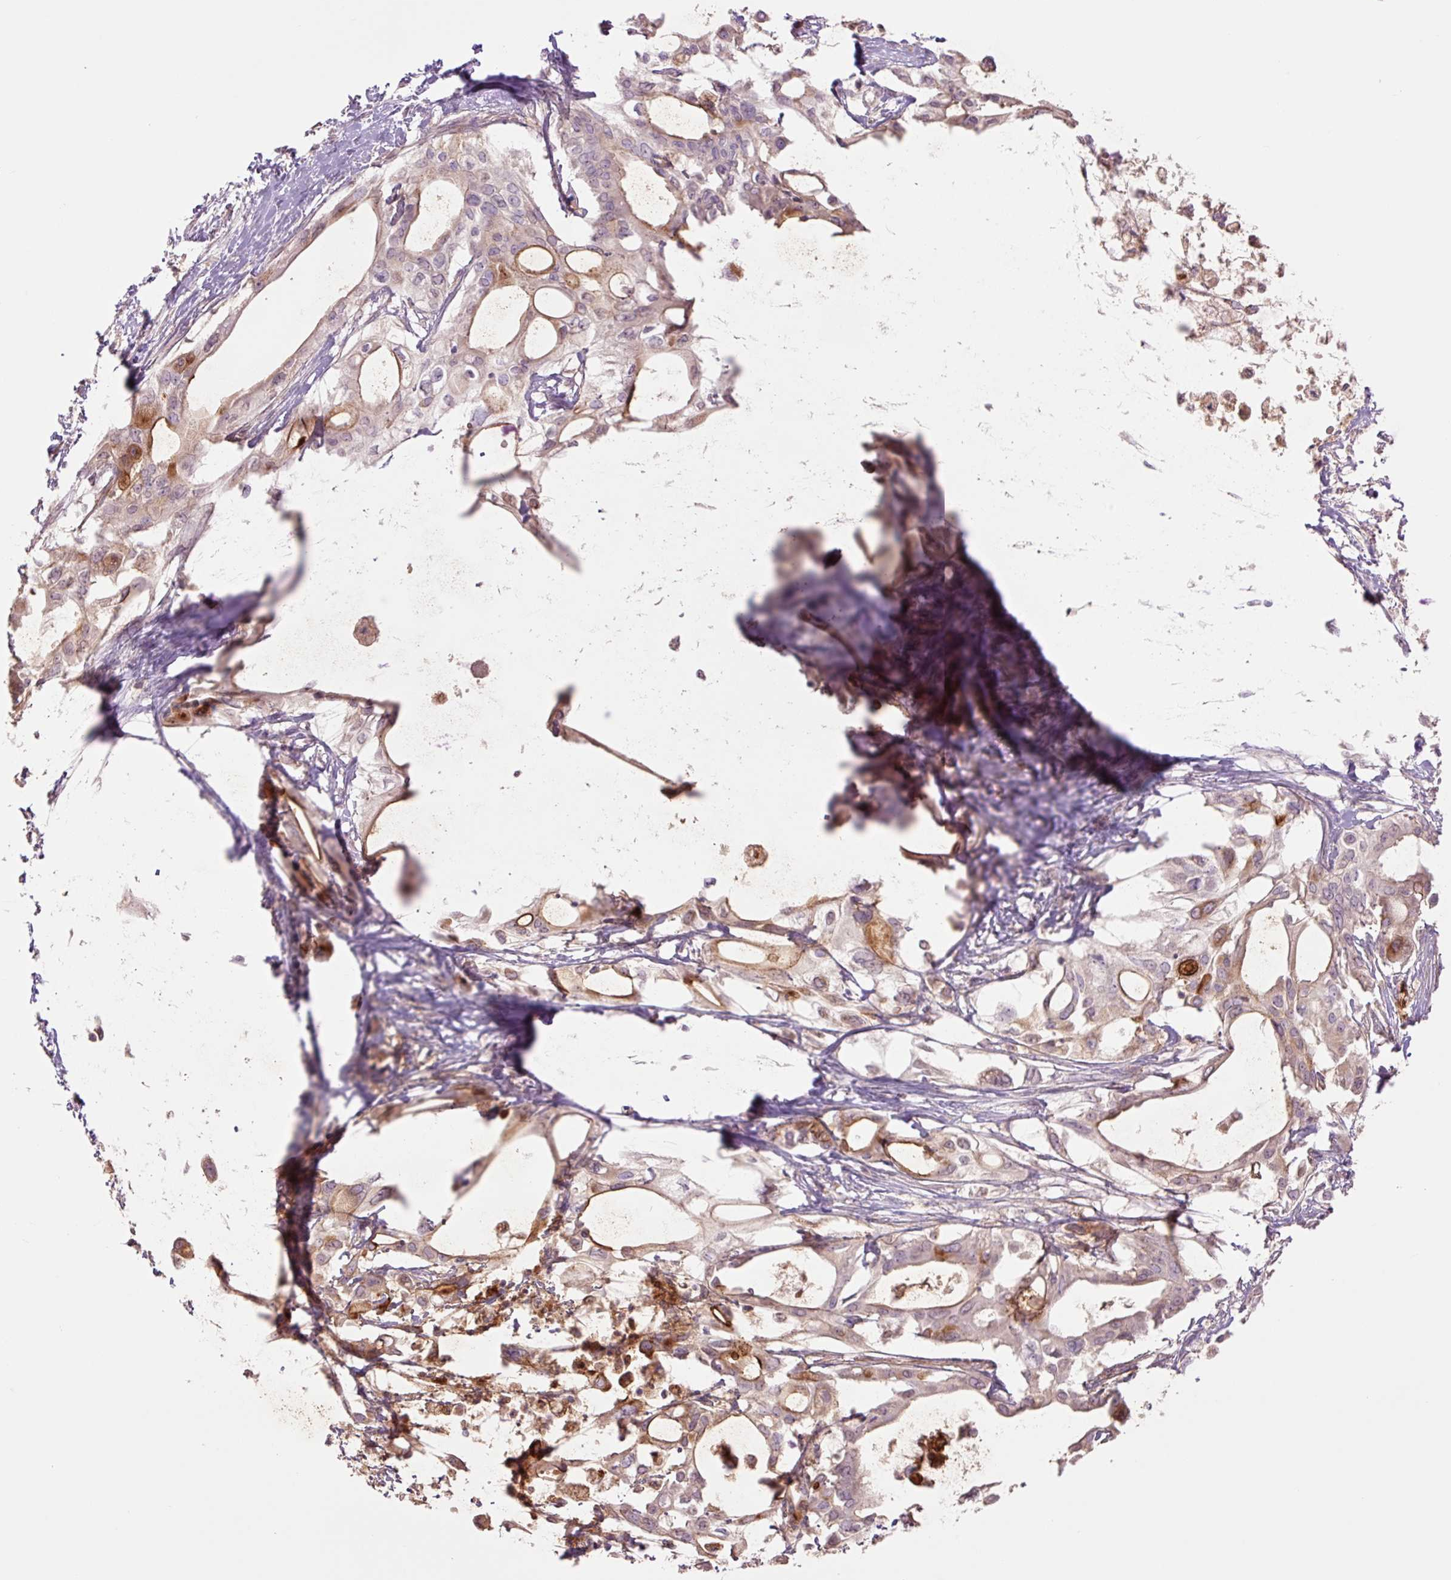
{"staining": {"intensity": "moderate", "quantity": "25%-75%", "location": "cytoplasmic/membranous"}, "tissue": "pancreatic cancer", "cell_type": "Tumor cells", "image_type": "cancer", "snomed": [{"axis": "morphology", "description": "Adenocarcinoma, NOS"}, {"axis": "topography", "description": "Pancreas"}], "caption": "Immunohistochemistry (DAB) staining of human pancreatic cancer demonstrates moderate cytoplasmic/membranous protein expression in approximately 25%-75% of tumor cells.", "gene": "SLC1A4", "patient": {"sex": "female", "age": 68}}